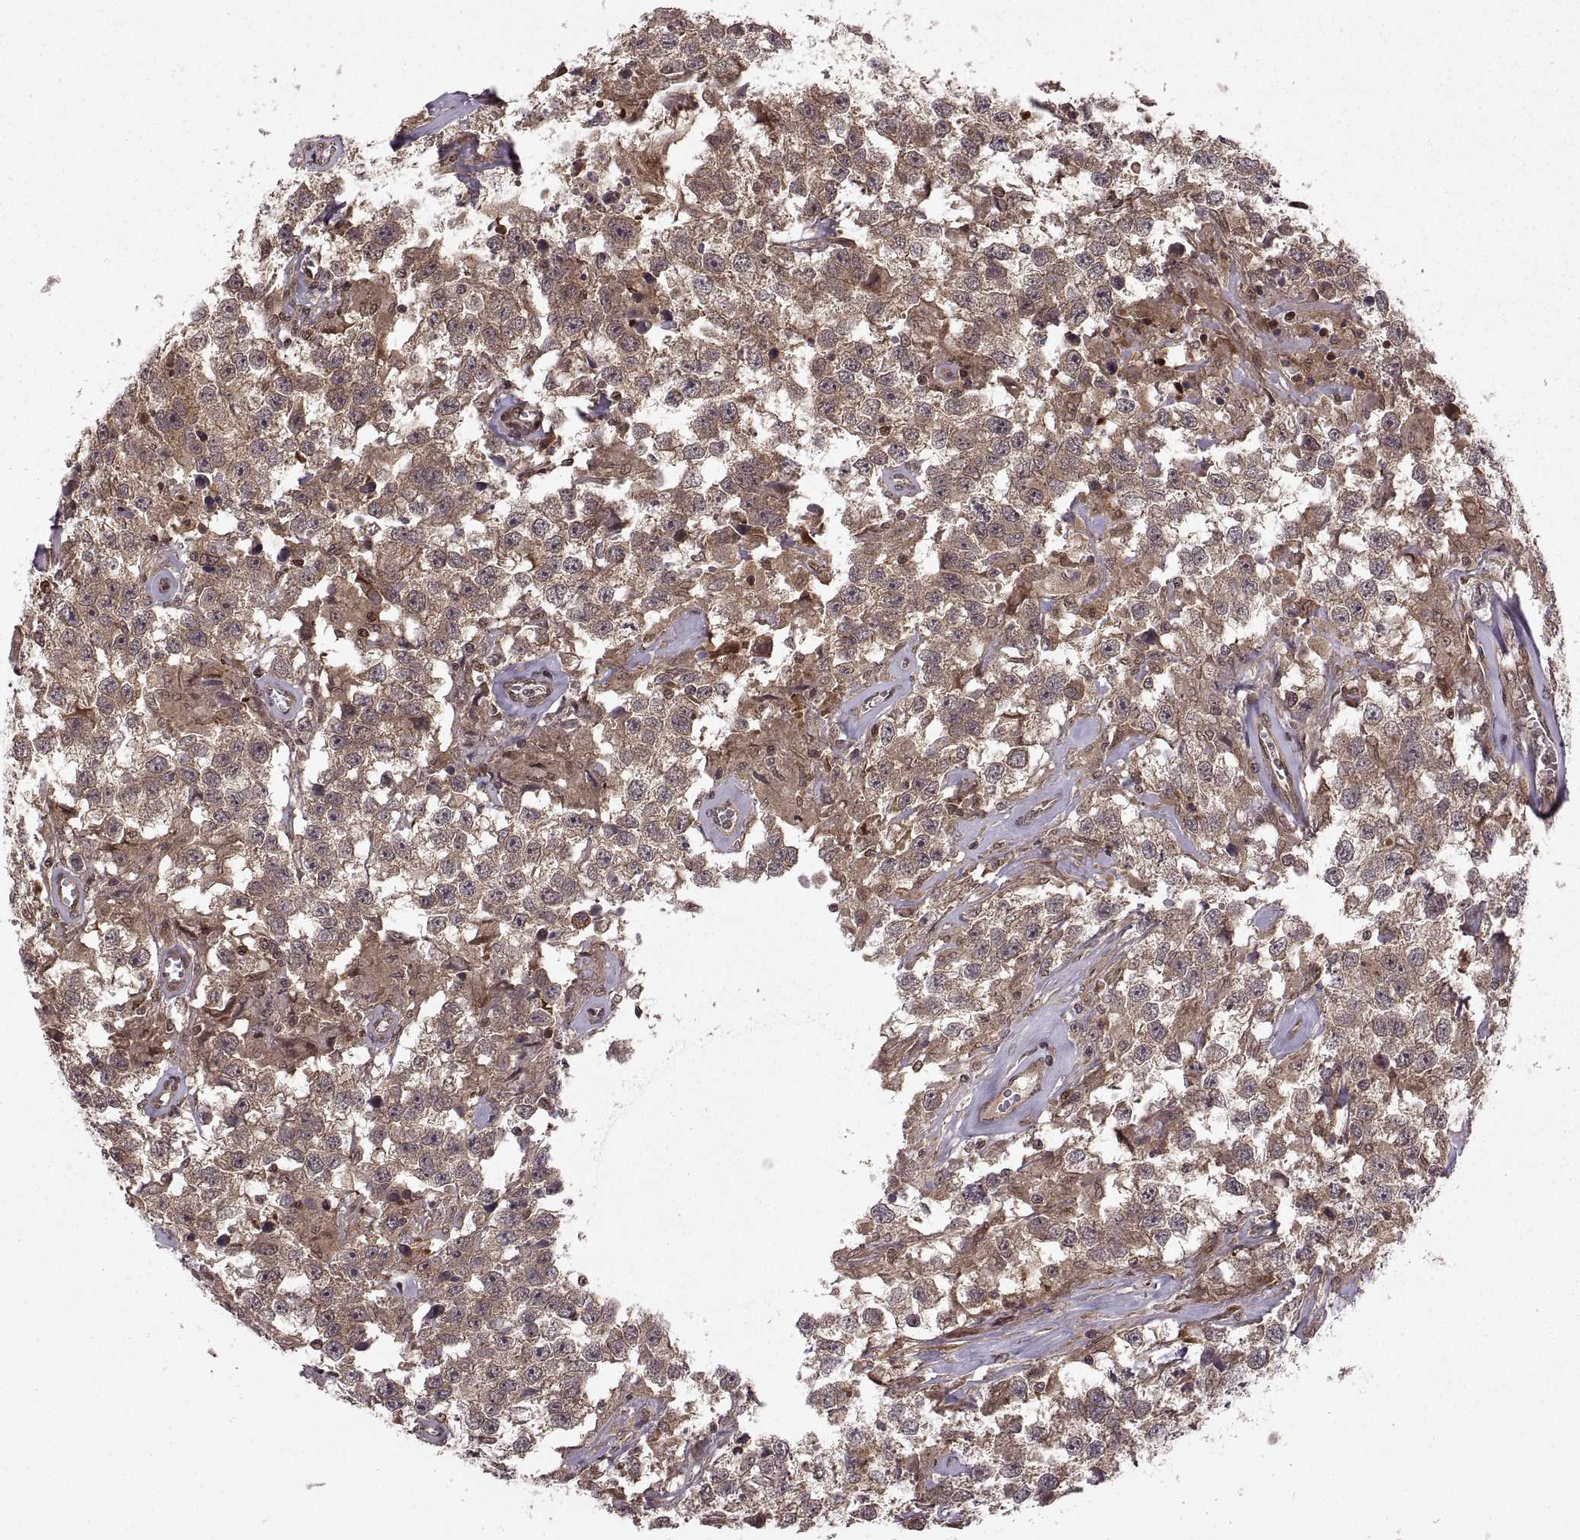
{"staining": {"intensity": "moderate", "quantity": ">75%", "location": "cytoplasmic/membranous"}, "tissue": "testis cancer", "cell_type": "Tumor cells", "image_type": "cancer", "snomed": [{"axis": "morphology", "description": "Seminoma, NOS"}, {"axis": "topography", "description": "Testis"}], "caption": "Testis cancer stained for a protein exhibits moderate cytoplasmic/membranous positivity in tumor cells.", "gene": "DEDD", "patient": {"sex": "male", "age": 43}}